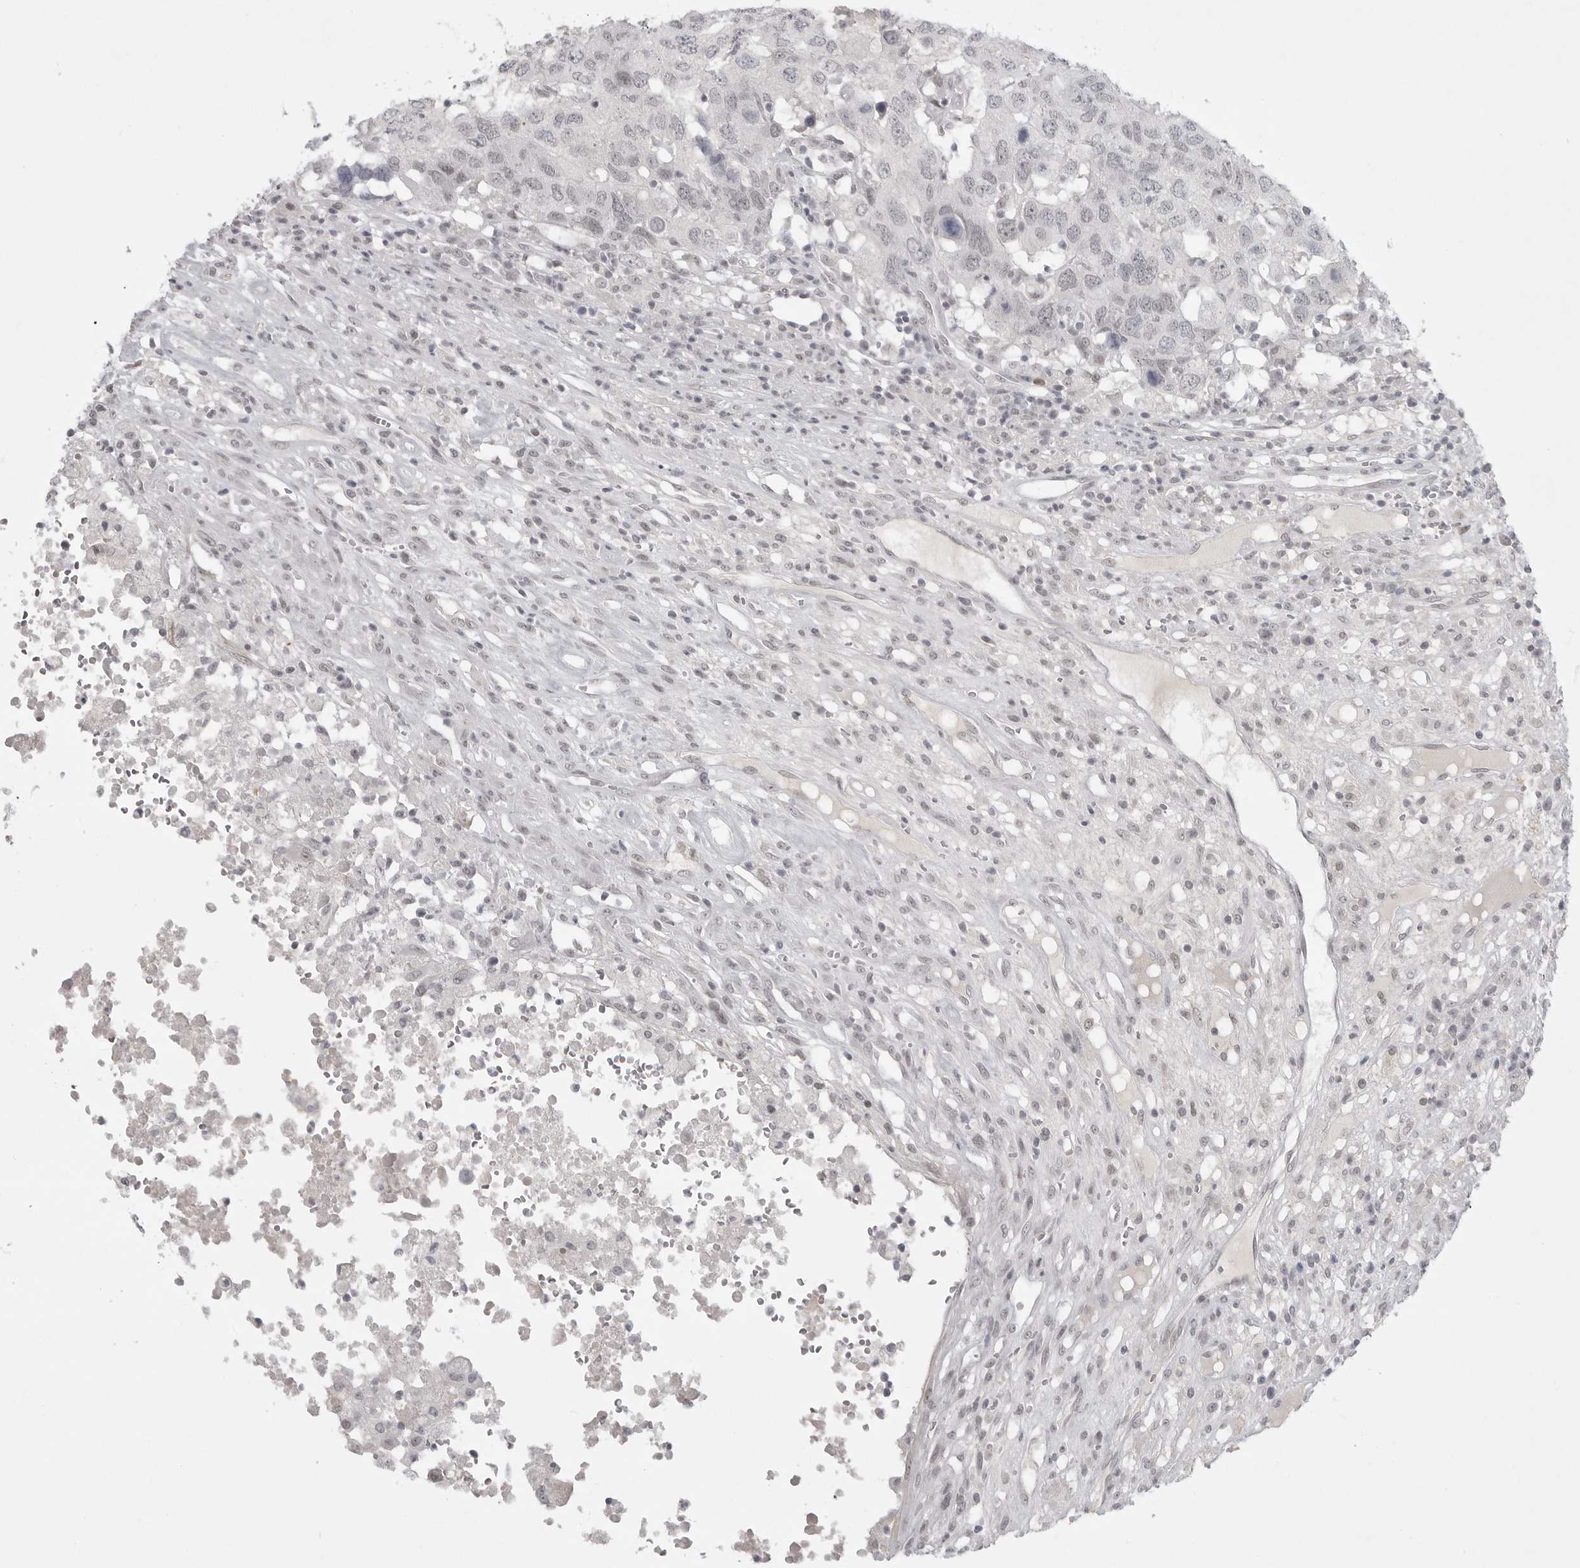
{"staining": {"intensity": "negative", "quantity": "none", "location": "none"}, "tissue": "head and neck cancer", "cell_type": "Tumor cells", "image_type": "cancer", "snomed": [{"axis": "morphology", "description": "Squamous cell carcinoma, NOS"}, {"axis": "topography", "description": "Head-Neck"}], "caption": "Squamous cell carcinoma (head and neck) stained for a protein using immunohistochemistry displays no staining tumor cells.", "gene": "TCTN3", "patient": {"sex": "male", "age": 66}}